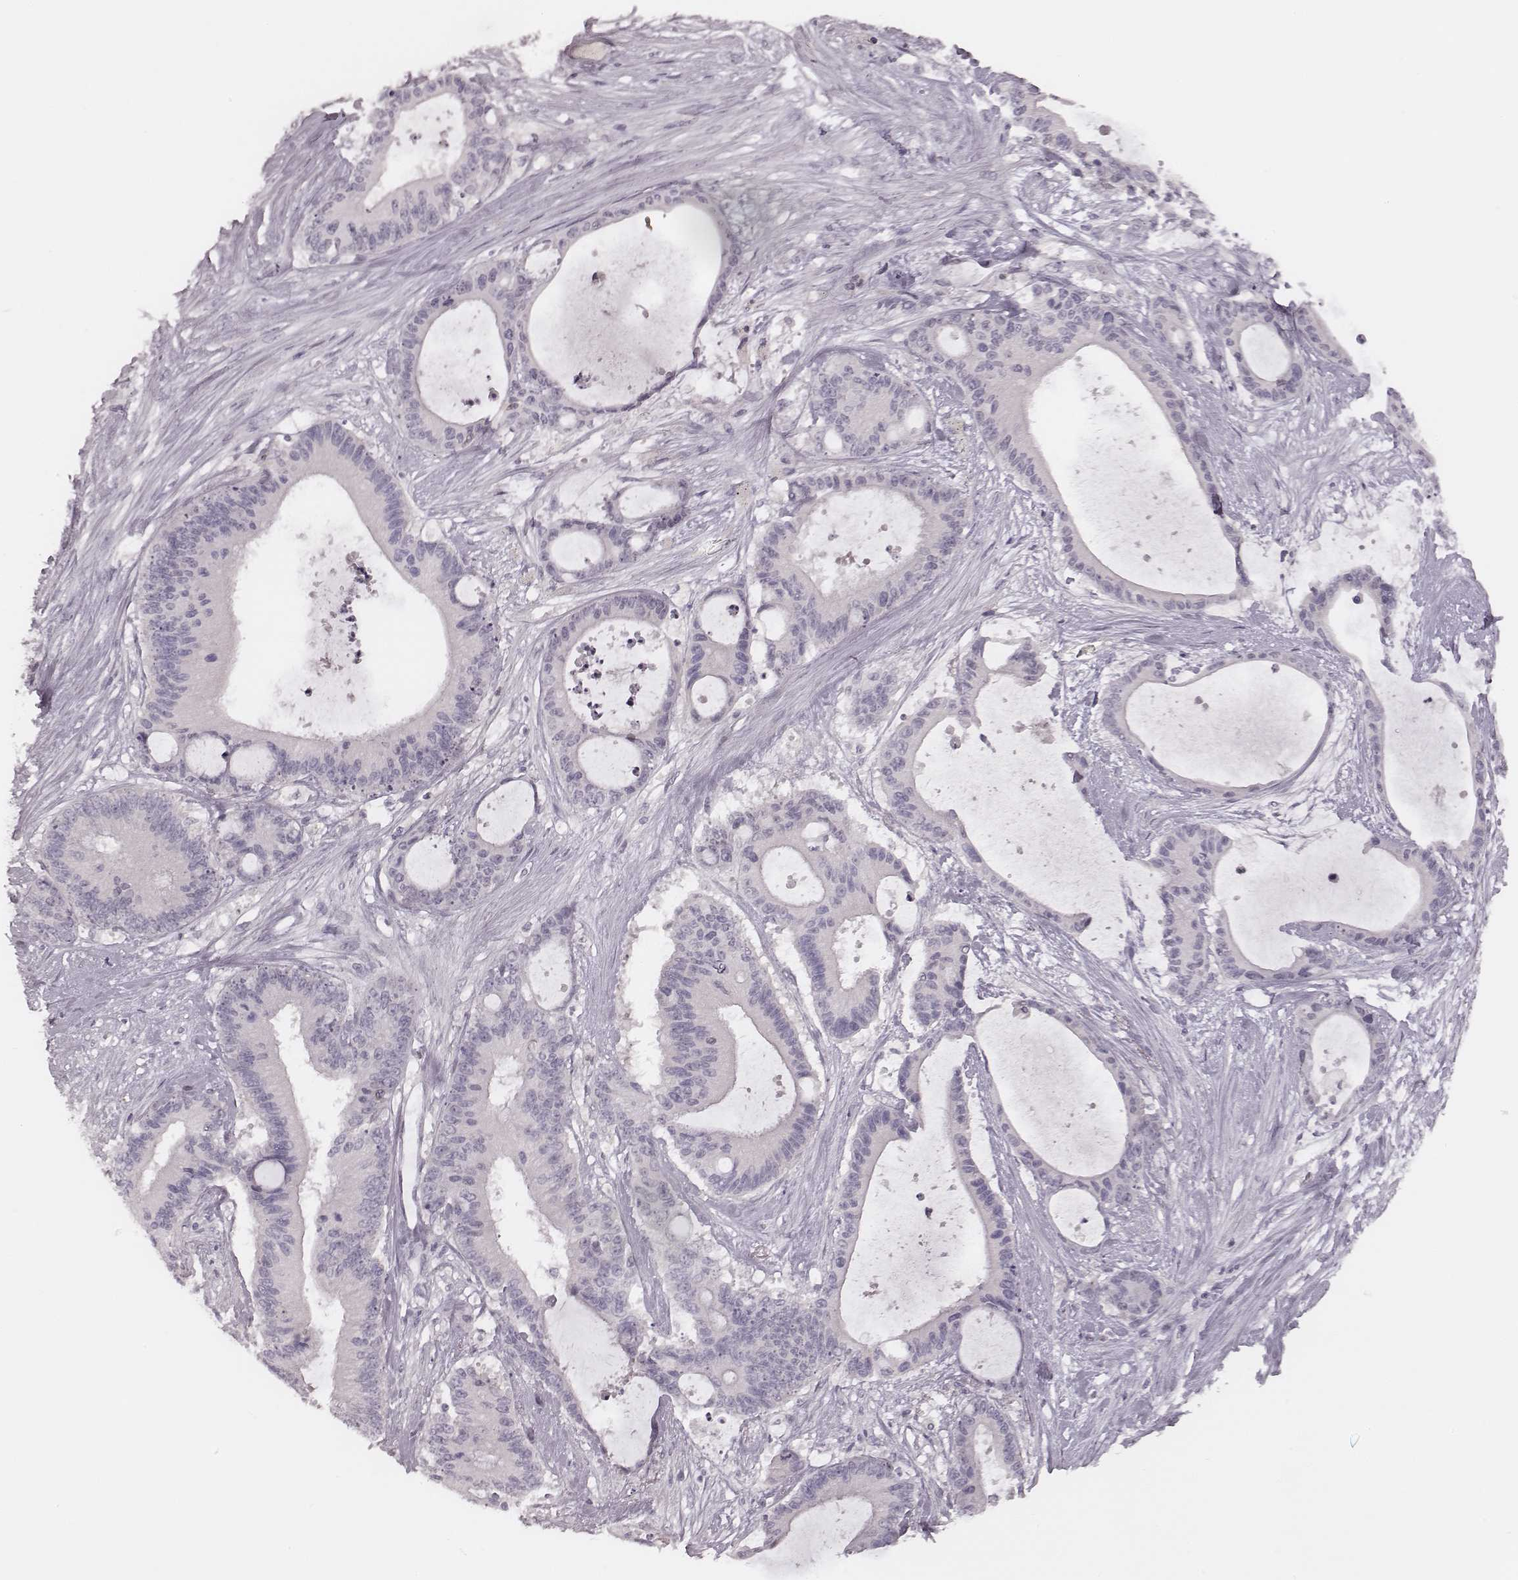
{"staining": {"intensity": "negative", "quantity": "none", "location": "none"}, "tissue": "liver cancer", "cell_type": "Tumor cells", "image_type": "cancer", "snomed": [{"axis": "morphology", "description": "Normal tissue, NOS"}, {"axis": "morphology", "description": "Cholangiocarcinoma"}, {"axis": "topography", "description": "Liver"}, {"axis": "topography", "description": "Peripheral nerve tissue"}], "caption": "Tumor cells show no significant protein expression in liver cholangiocarcinoma.", "gene": "MSX1", "patient": {"sex": "female", "age": 73}}